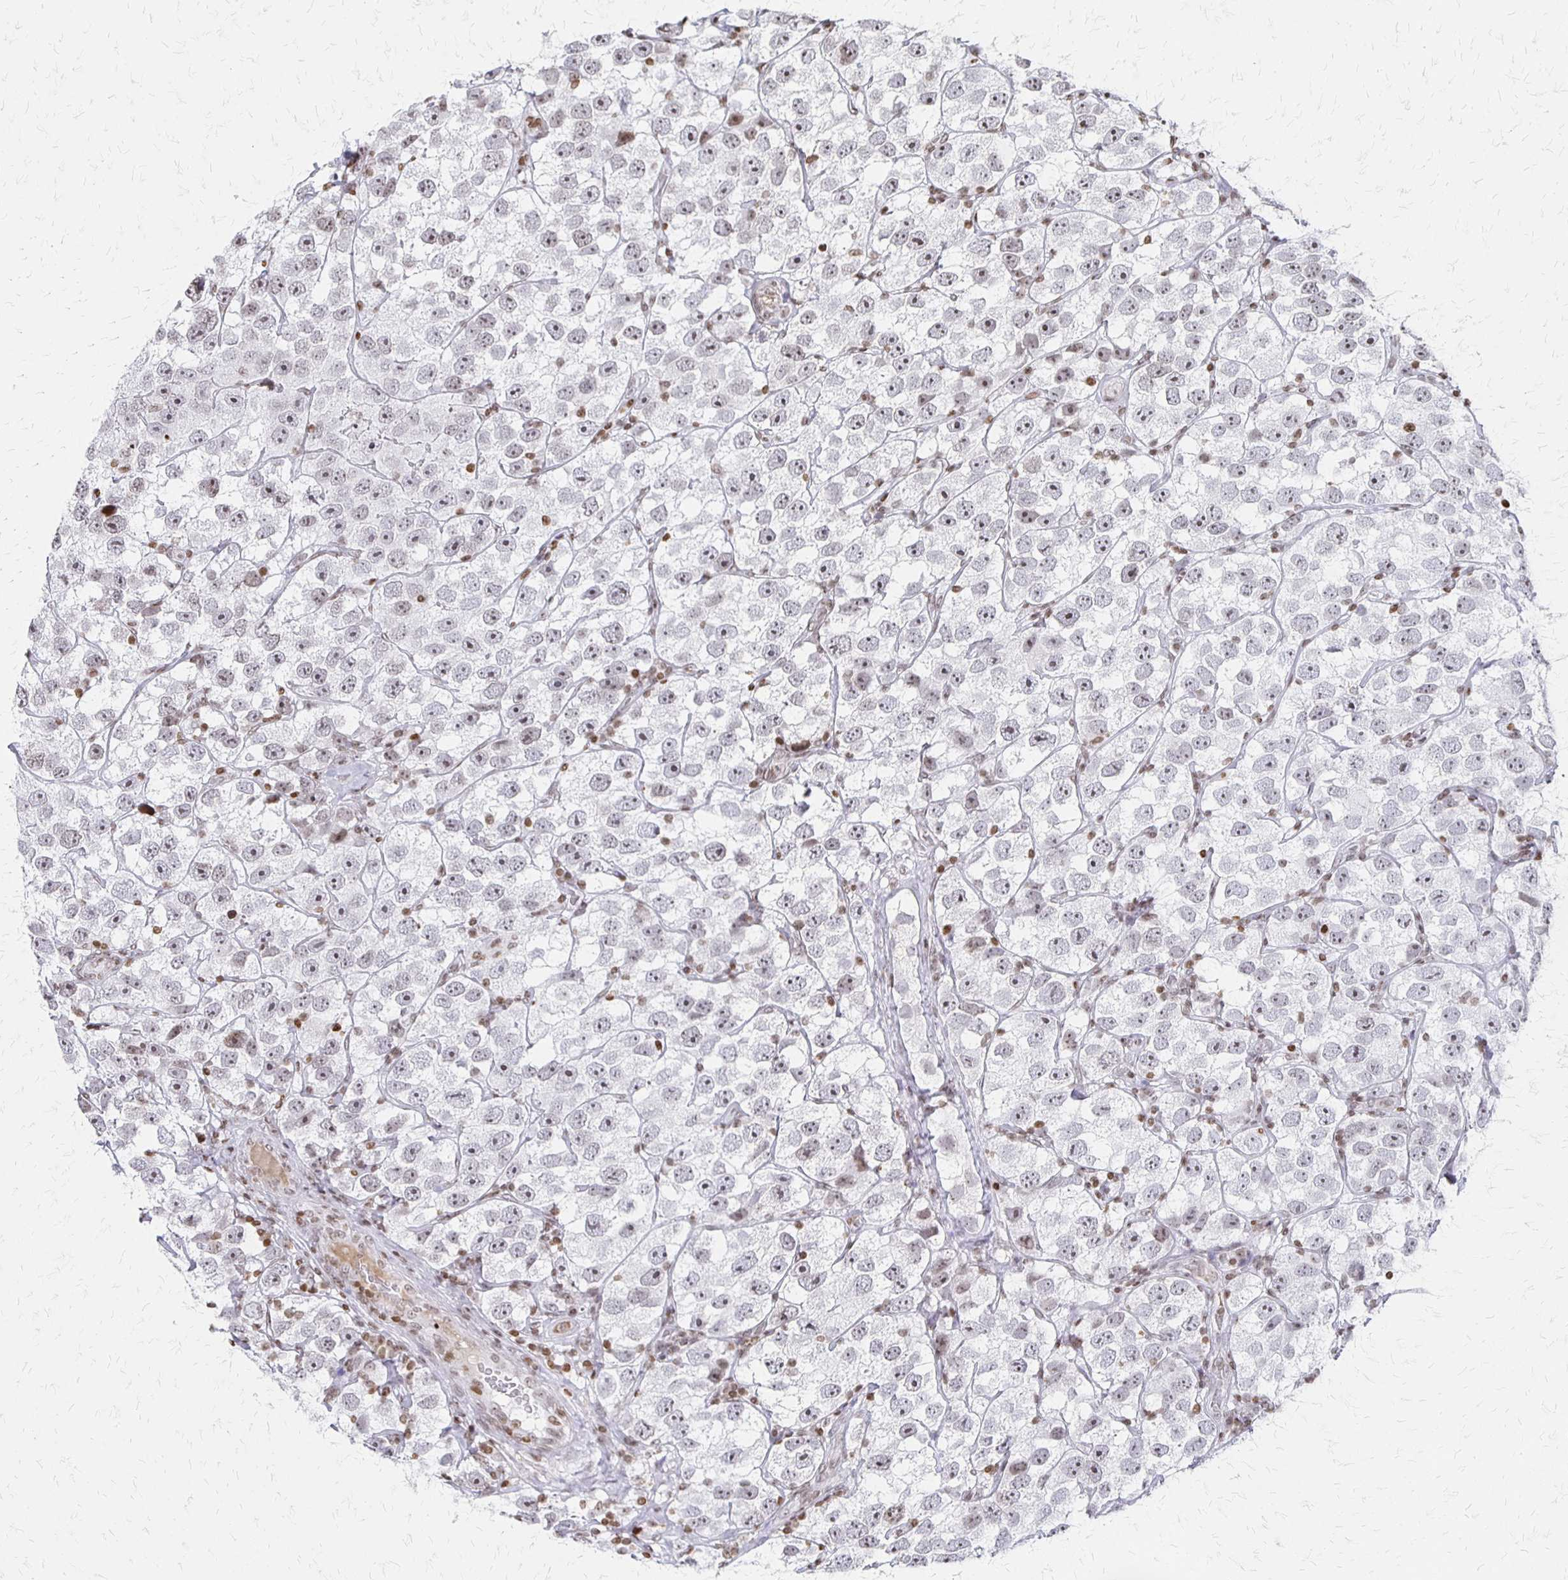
{"staining": {"intensity": "weak", "quantity": "<25%", "location": "nuclear"}, "tissue": "testis cancer", "cell_type": "Tumor cells", "image_type": "cancer", "snomed": [{"axis": "morphology", "description": "Seminoma, NOS"}, {"axis": "topography", "description": "Testis"}], "caption": "High magnification brightfield microscopy of testis seminoma stained with DAB (3,3'-diaminobenzidine) (brown) and counterstained with hematoxylin (blue): tumor cells show no significant expression.", "gene": "ZNF280C", "patient": {"sex": "male", "age": 26}}